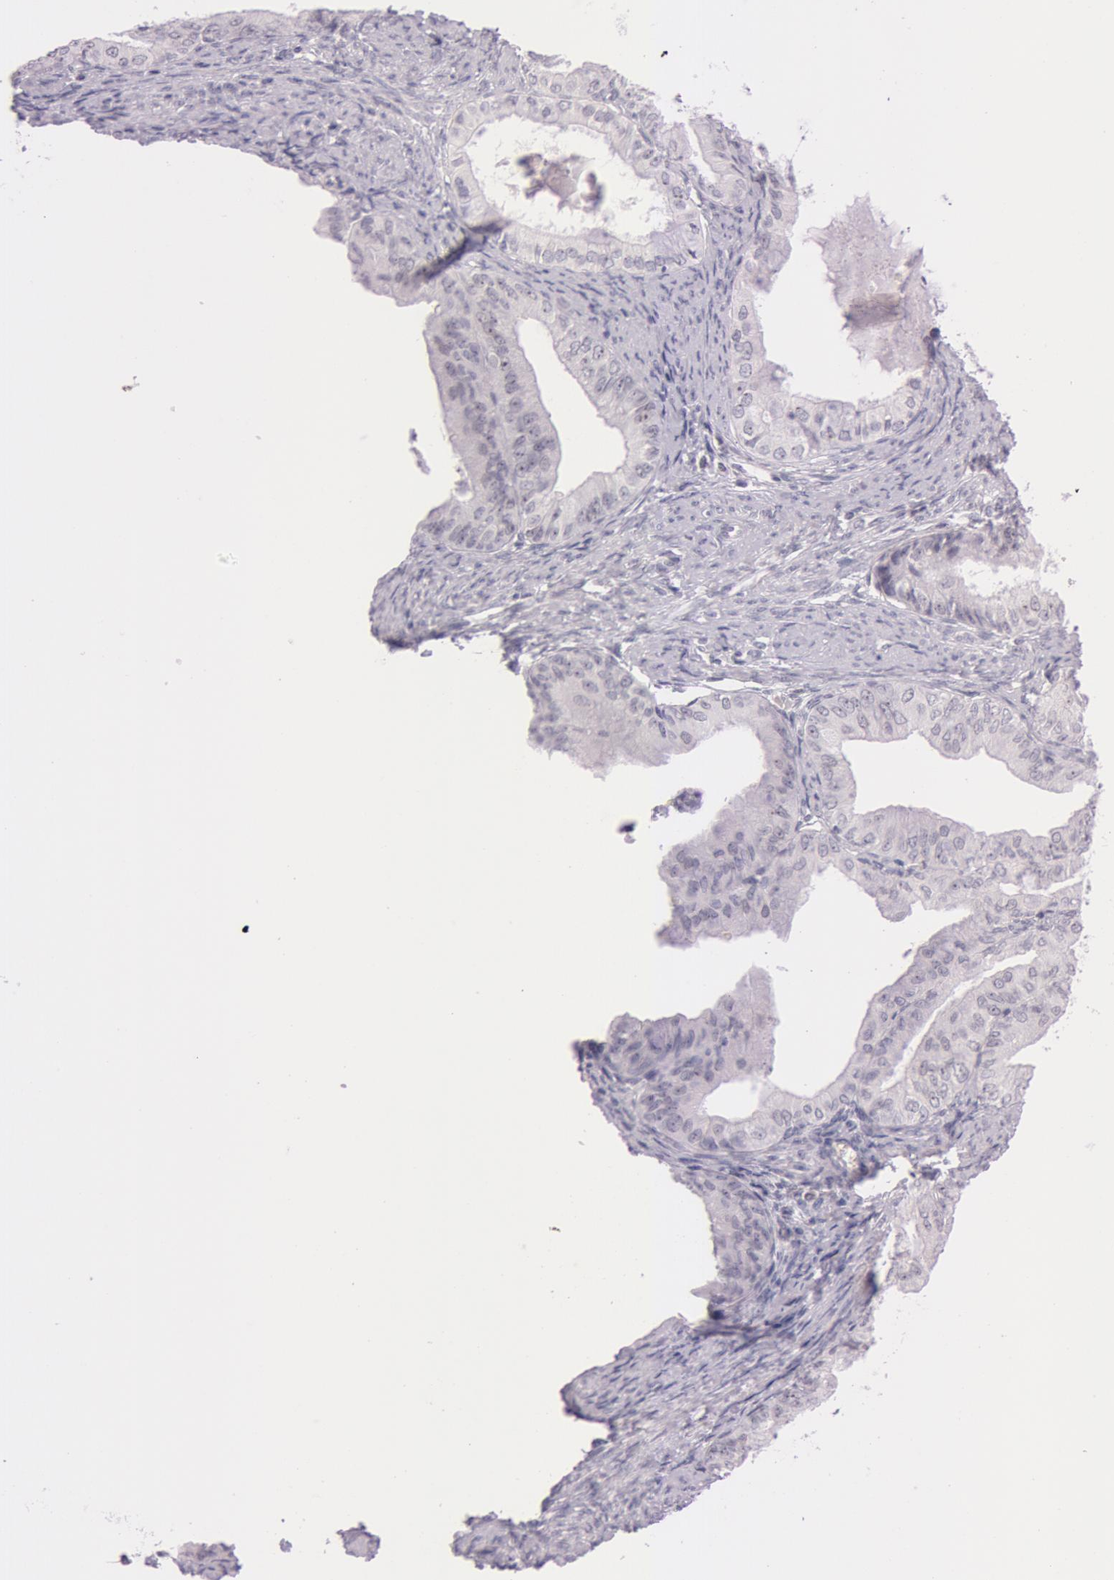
{"staining": {"intensity": "negative", "quantity": "none", "location": "none"}, "tissue": "endometrial cancer", "cell_type": "Tumor cells", "image_type": "cancer", "snomed": [{"axis": "morphology", "description": "Adenocarcinoma, NOS"}, {"axis": "topography", "description": "Endometrium"}], "caption": "An IHC micrograph of endometrial adenocarcinoma is shown. There is no staining in tumor cells of endometrial adenocarcinoma. (Brightfield microscopy of DAB IHC at high magnification).", "gene": "FBL", "patient": {"sex": "female", "age": 76}}